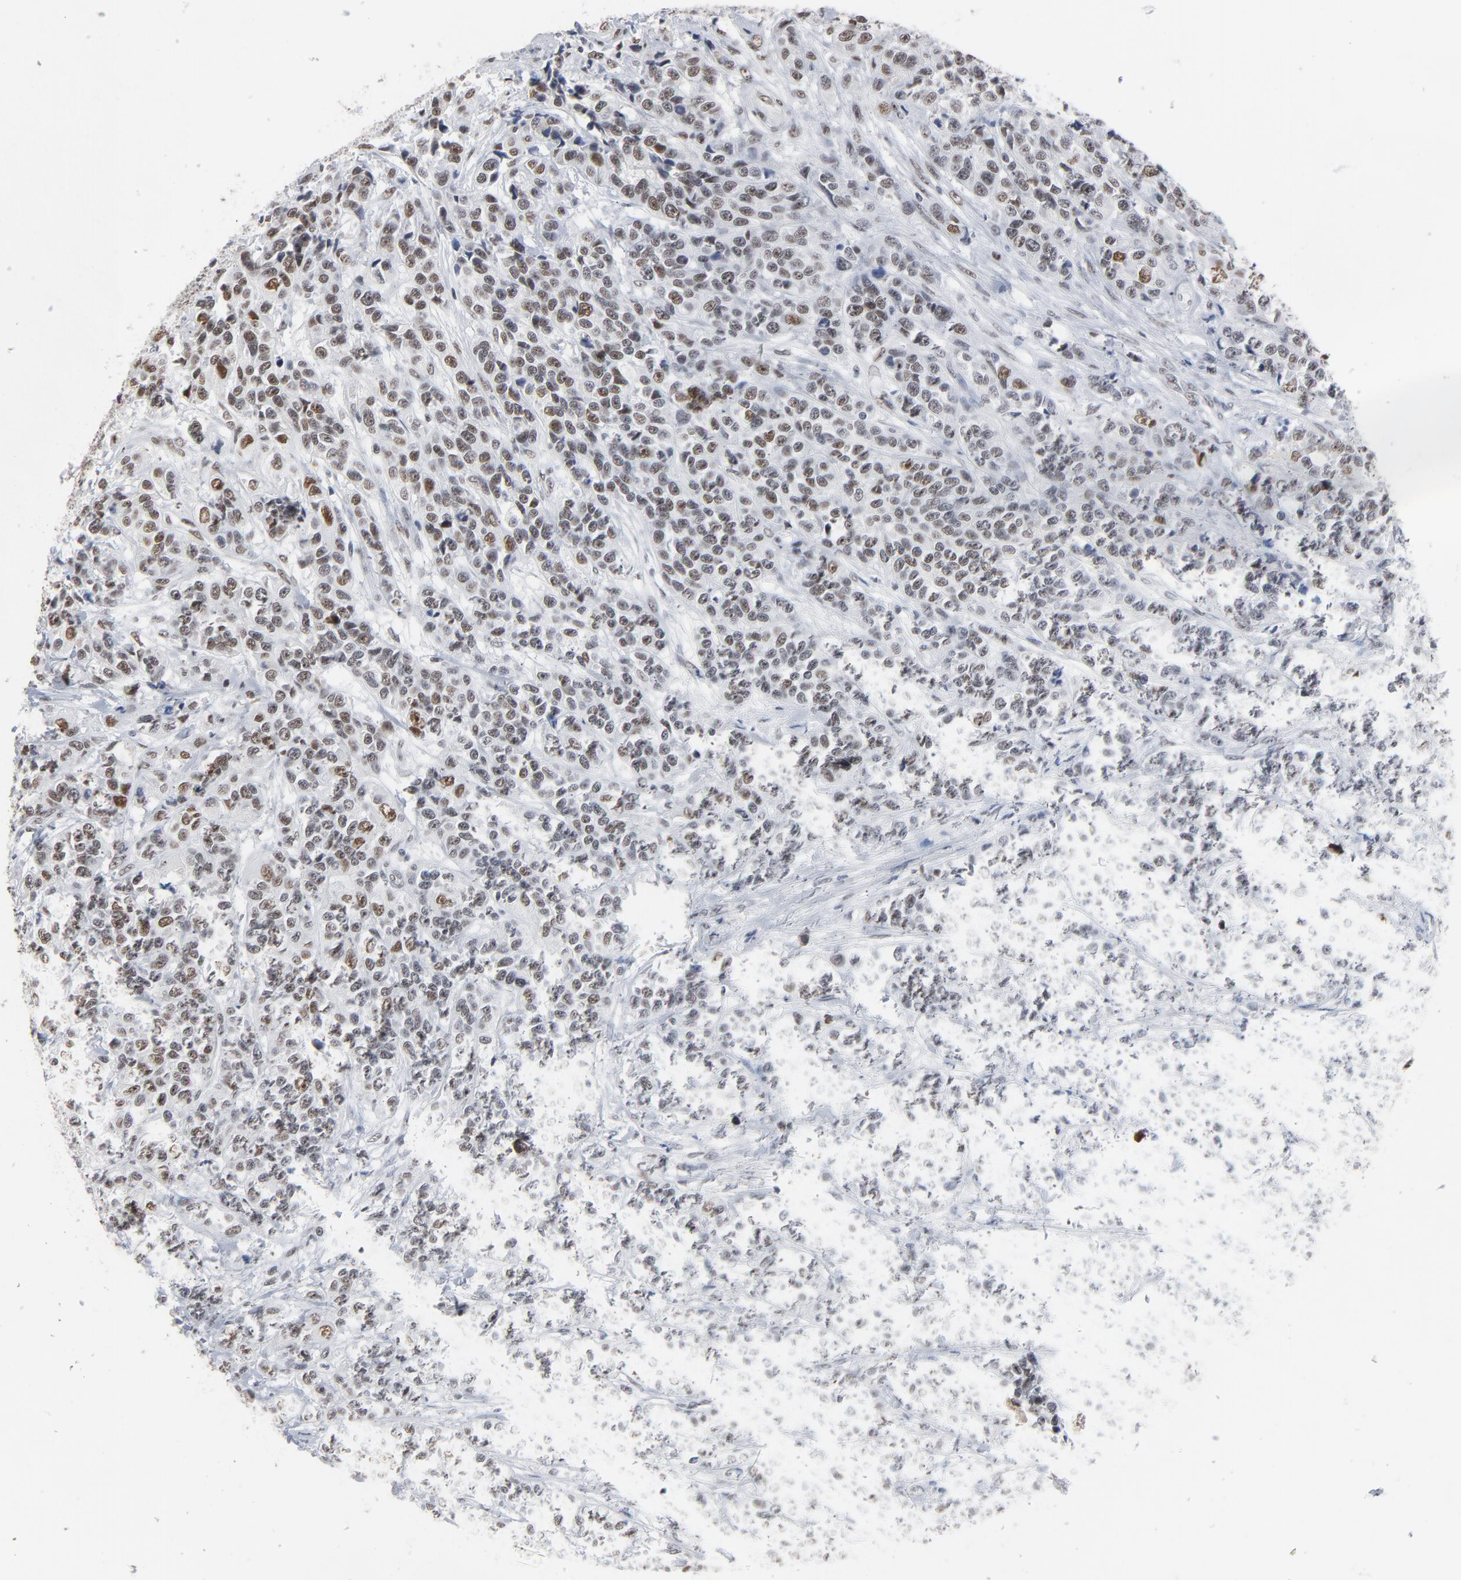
{"staining": {"intensity": "moderate", "quantity": "25%-75%", "location": "nuclear"}, "tissue": "urothelial cancer", "cell_type": "Tumor cells", "image_type": "cancer", "snomed": [{"axis": "morphology", "description": "Urothelial carcinoma, High grade"}, {"axis": "topography", "description": "Urinary bladder"}], "caption": "DAB (3,3'-diaminobenzidine) immunohistochemical staining of urothelial carcinoma (high-grade) reveals moderate nuclear protein staining in about 25%-75% of tumor cells. Using DAB (brown) and hematoxylin (blue) stains, captured at high magnification using brightfield microscopy.", "gene": "MRE11", "patient": {"sex": "female", "age": 81}}